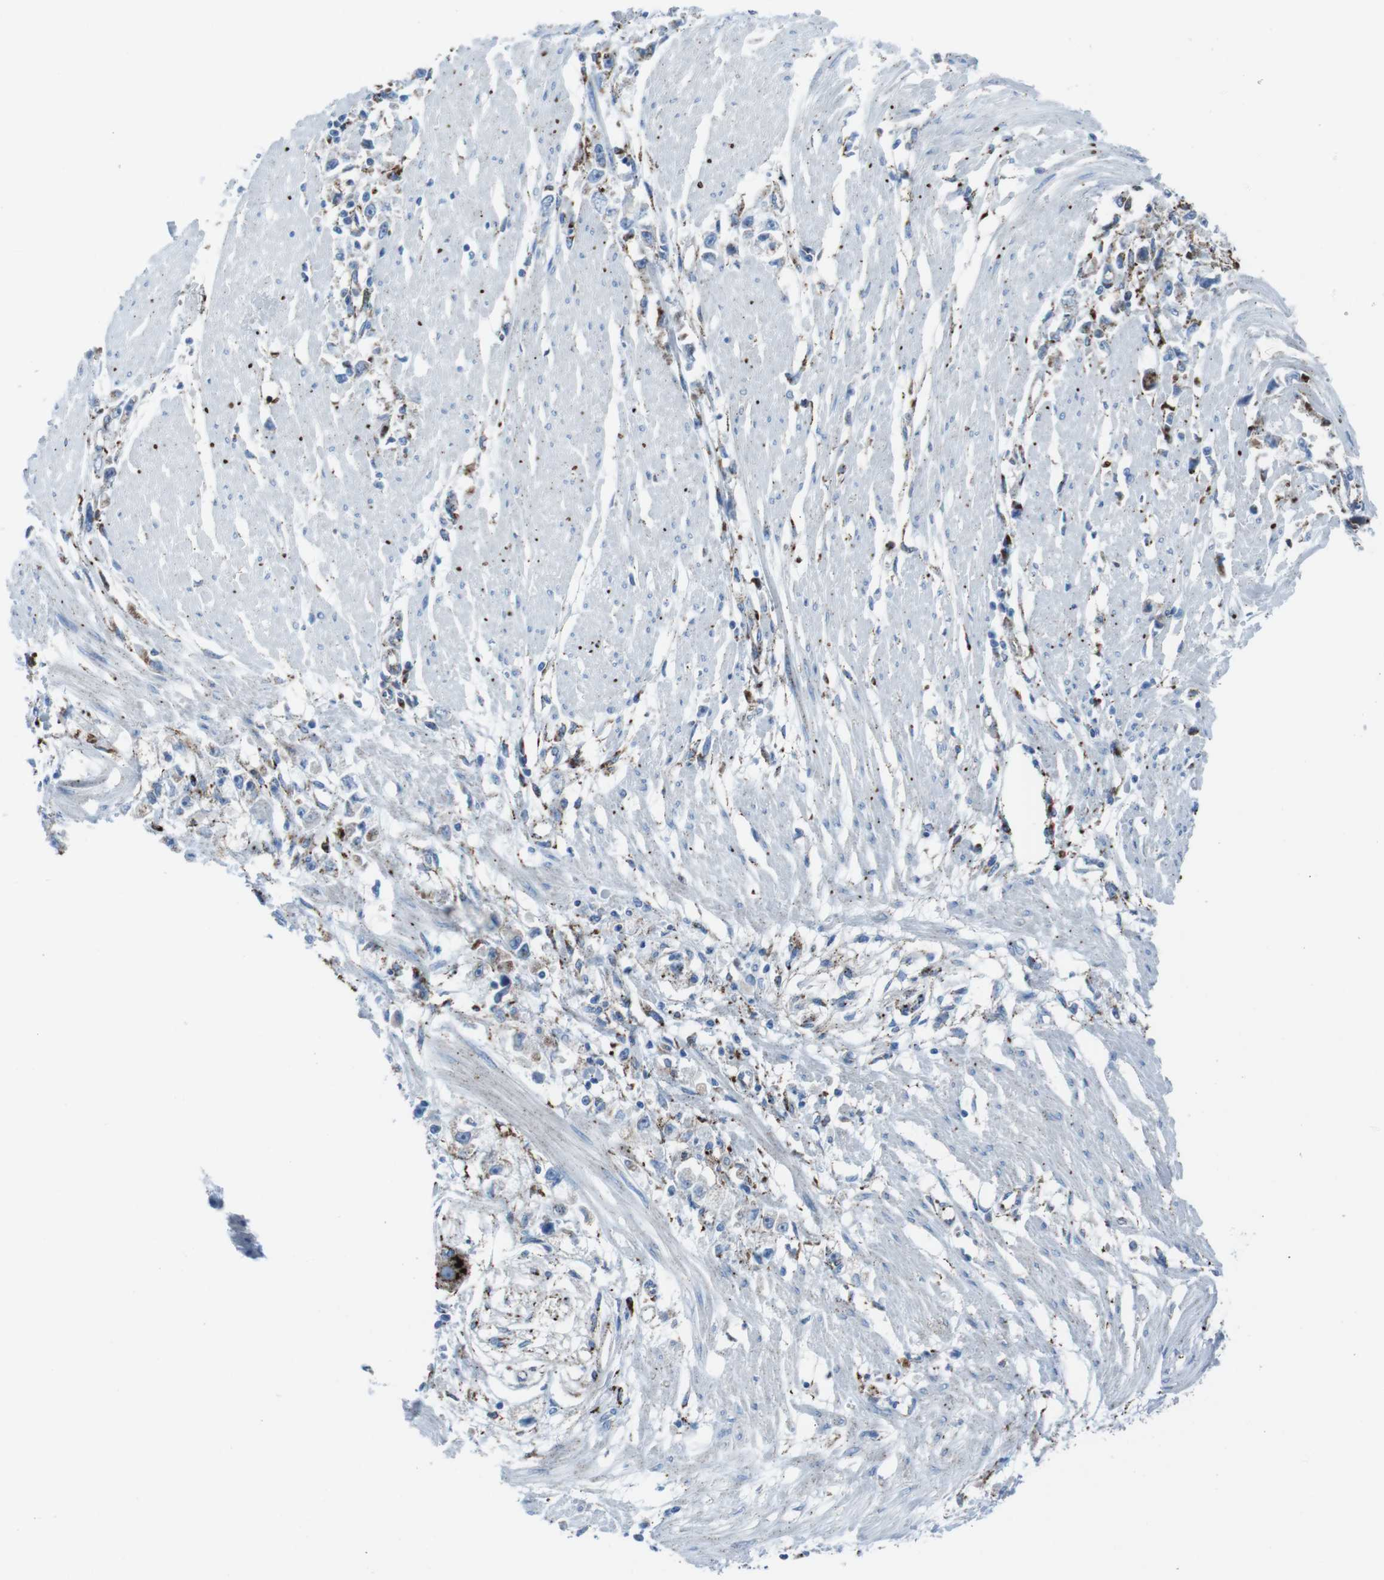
{"staining": {"intensity": "moderate", "quantity": "25%-75%", "location": "cytoplasmic/membranous"}, "tissue": "stomach cancer", "cell_type": "Tumor cells", "image_type": "cancer", "snomed": [{"axis": "morphology", "description": "Adenocarcinoma, NOS"}, {"axis": "topography", "description": "Stomach"}], "caption": "Protein expression analysis of human stomach cancer reveals moderate cytoplasmic/membranous positivity in approximately 25%-75% of tumor cells.", "gene": "SCARB2", "patient": {"sex": "female", "age": 59}}